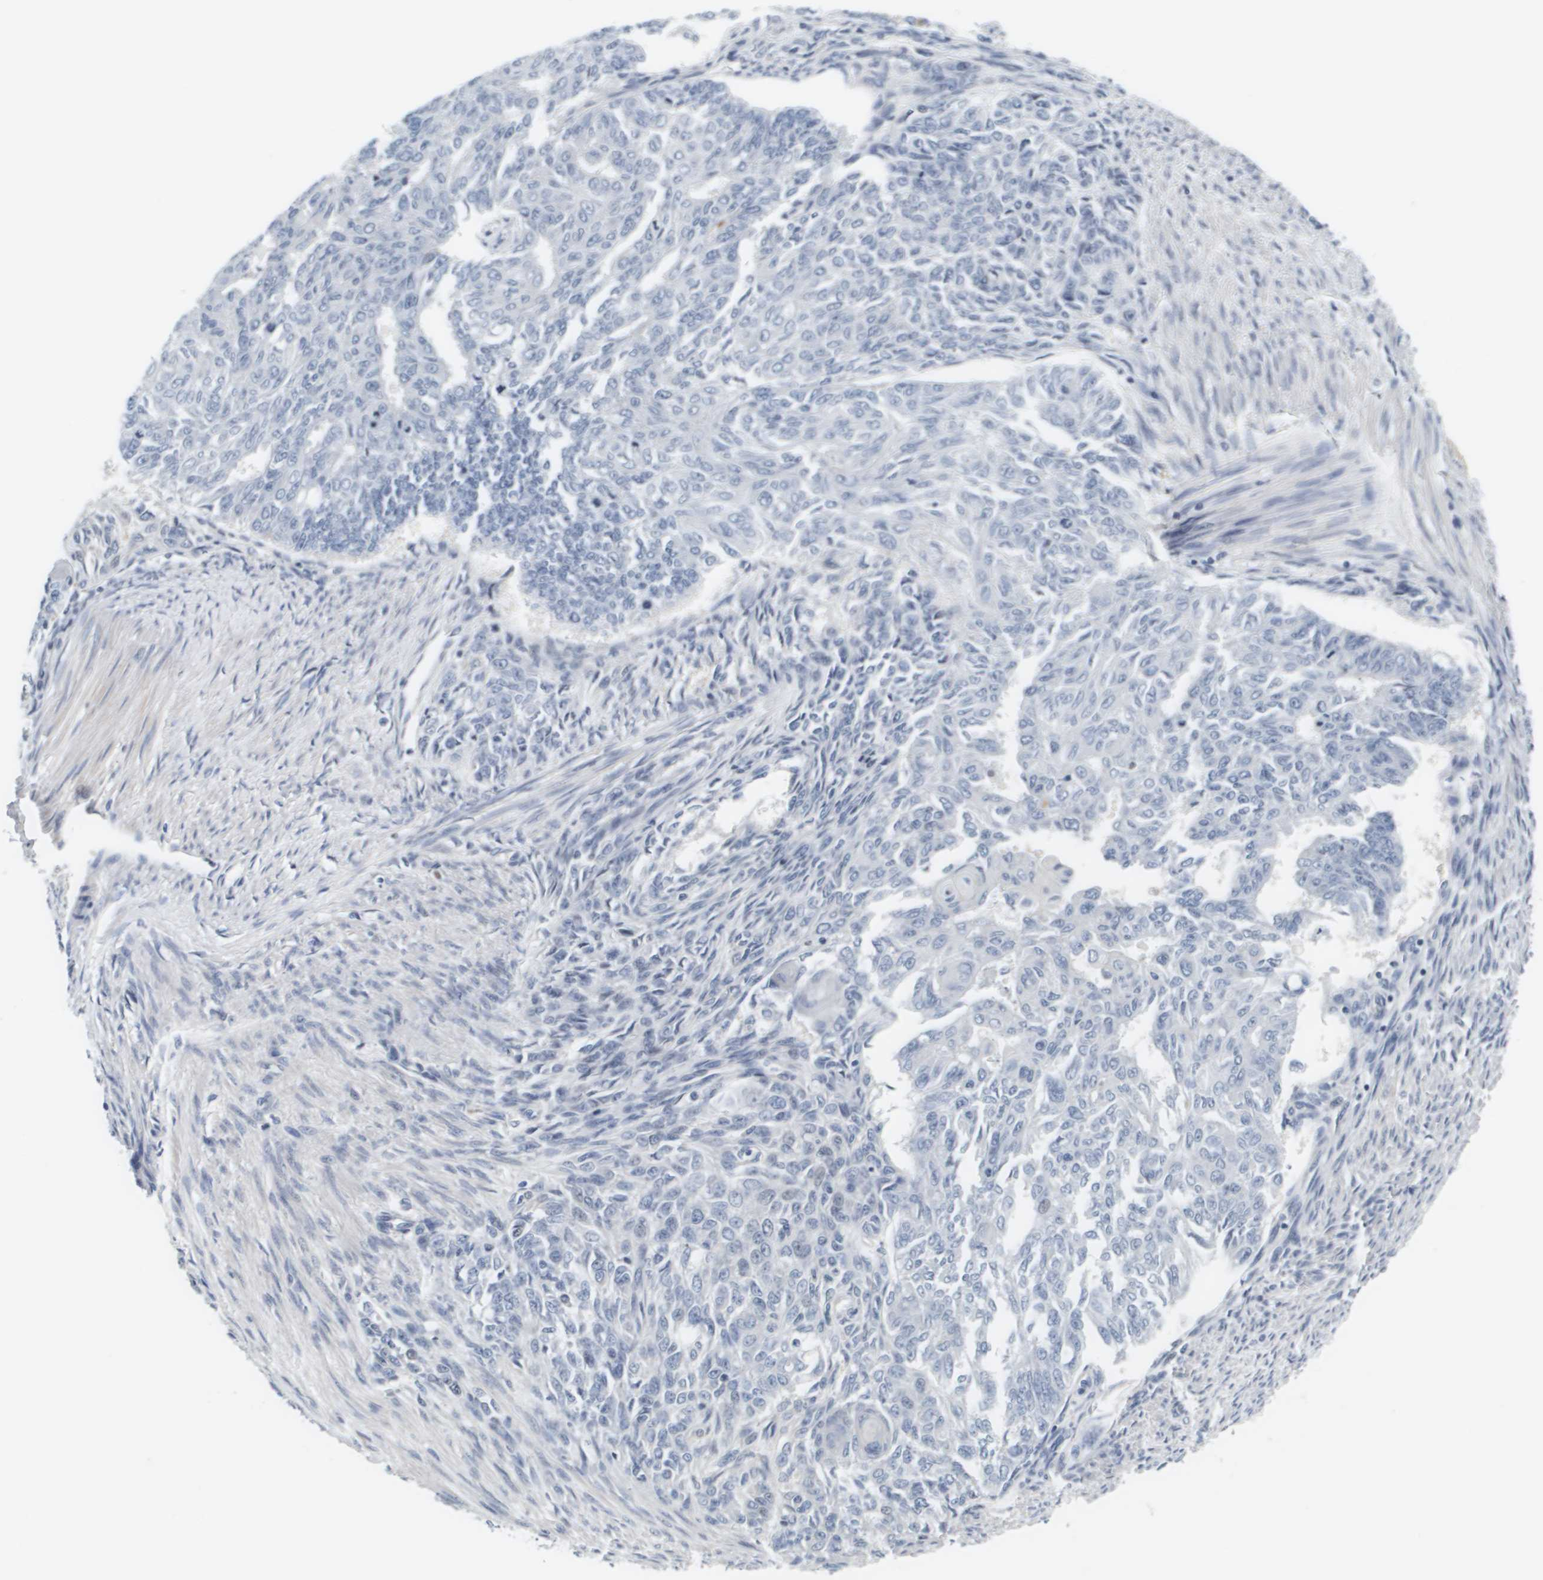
{"staining": {"intensity": "negative", "quantity": "none", "location": "none"}, "tissue": "endometrial cancer", "cell_type": "Tumor cells", "image_type": "cancer", "snomed": [{"axis": "morphology", "description": "Adenocarcinoma, NOS"}, {"axis": "topography", "description": "Endometrium"}], "caption": "This is an immunohistochemistry (IHC) photomicrograph of human endometrial adenocarcinoma. There is no expression in tumor cells.", "gene": "KCNJ5", "patient": {"sex": "female", "age": 32}}